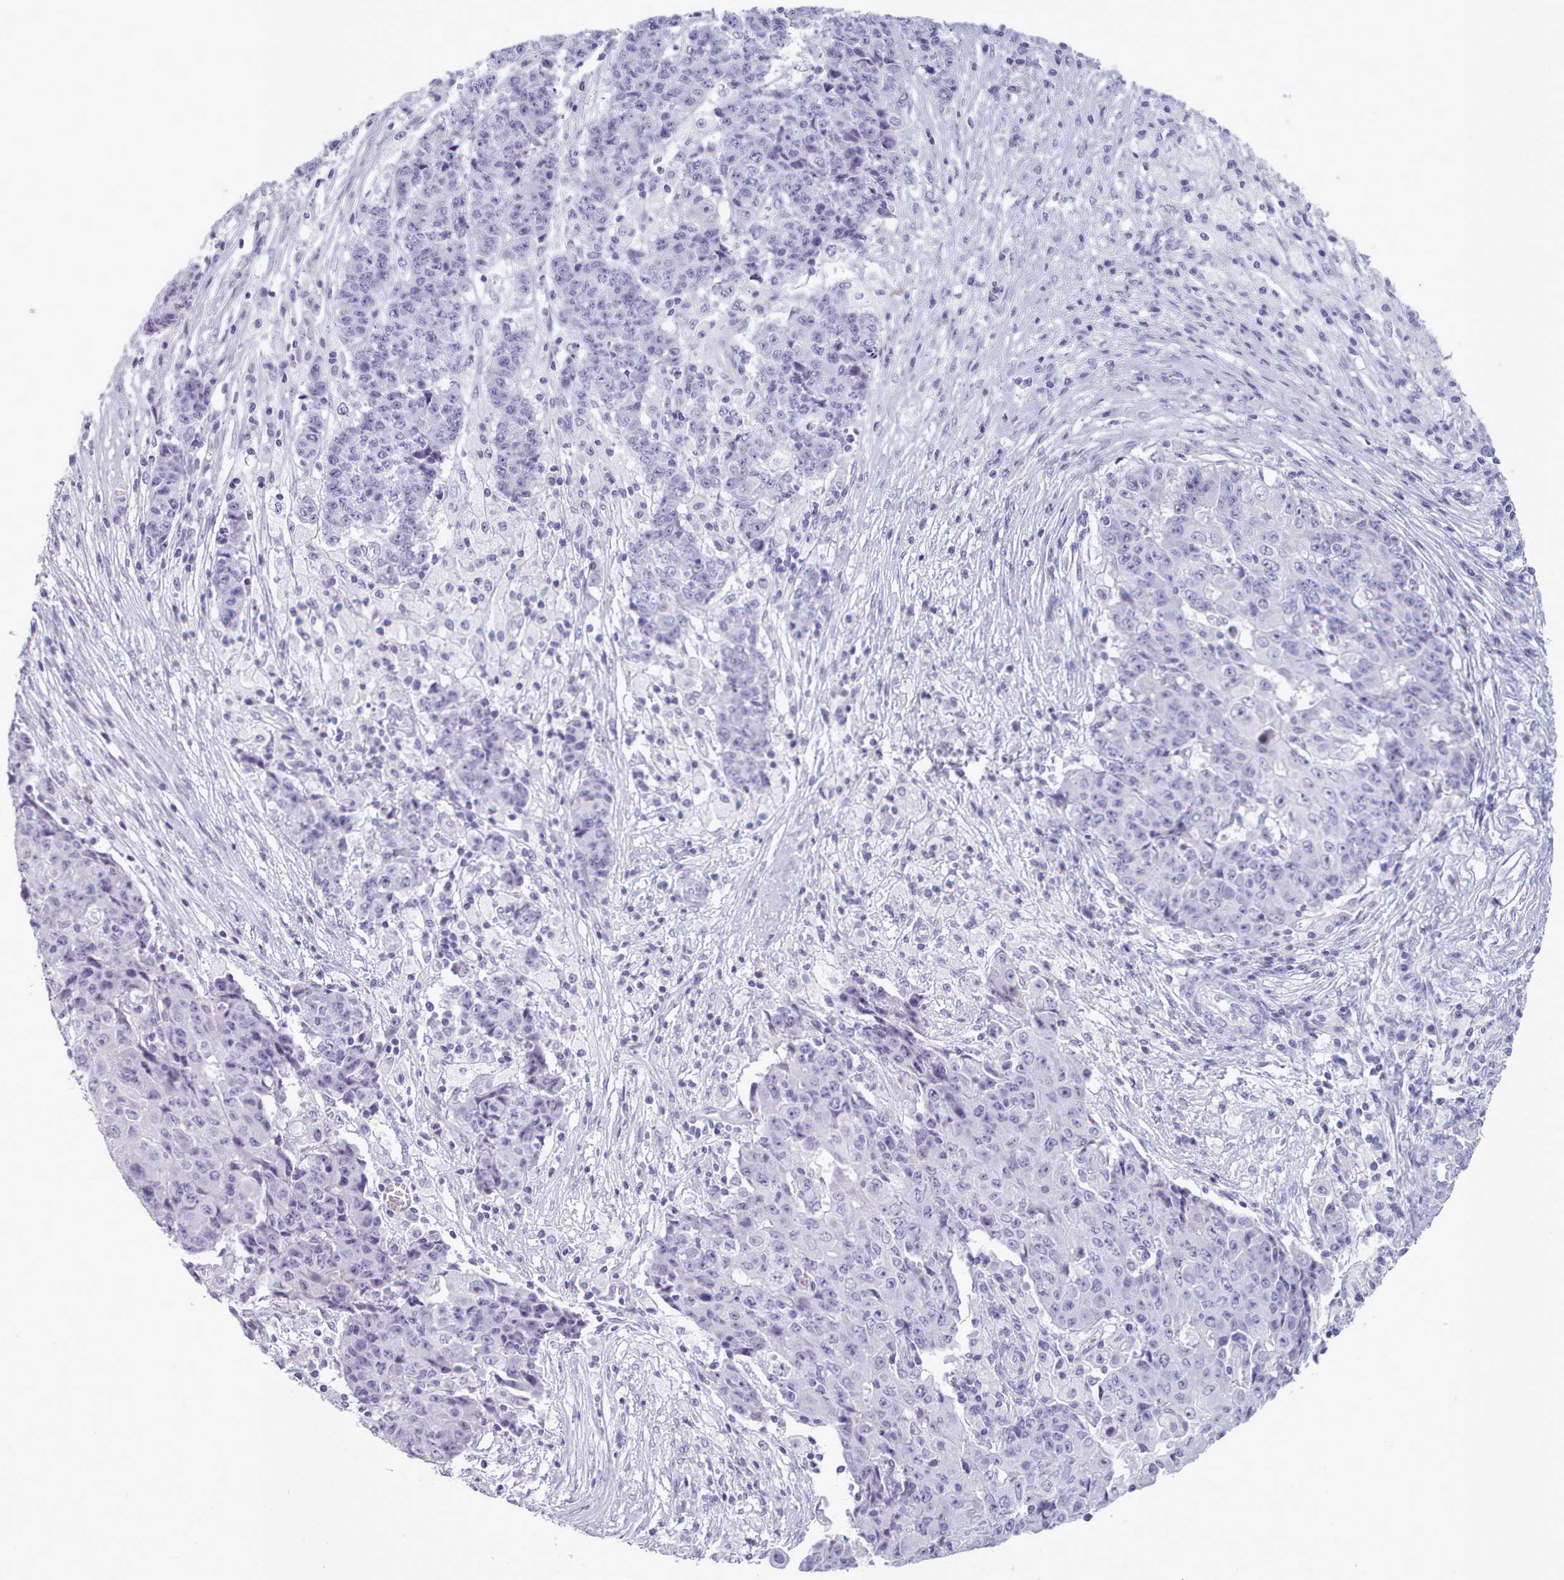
{"staining": {"intensity": "negative", "quantity": "none", "location": "none"}, "tissue": "ovarian cancer", "cell_type": "Tumor cells", "image_type": "cancer", "snomed": [{"axis": "morphology", "description": "Carcinoma, endometroid"}, {"axis": "topography", "description": "Ovary"}], "caption": "Immunohistochemistry (IHC) of human ovarian endometroid carcinoma displays no expression in tumor cells.", "gene": "ZNF43", "patient": {"sex": "female", "age": 42}}